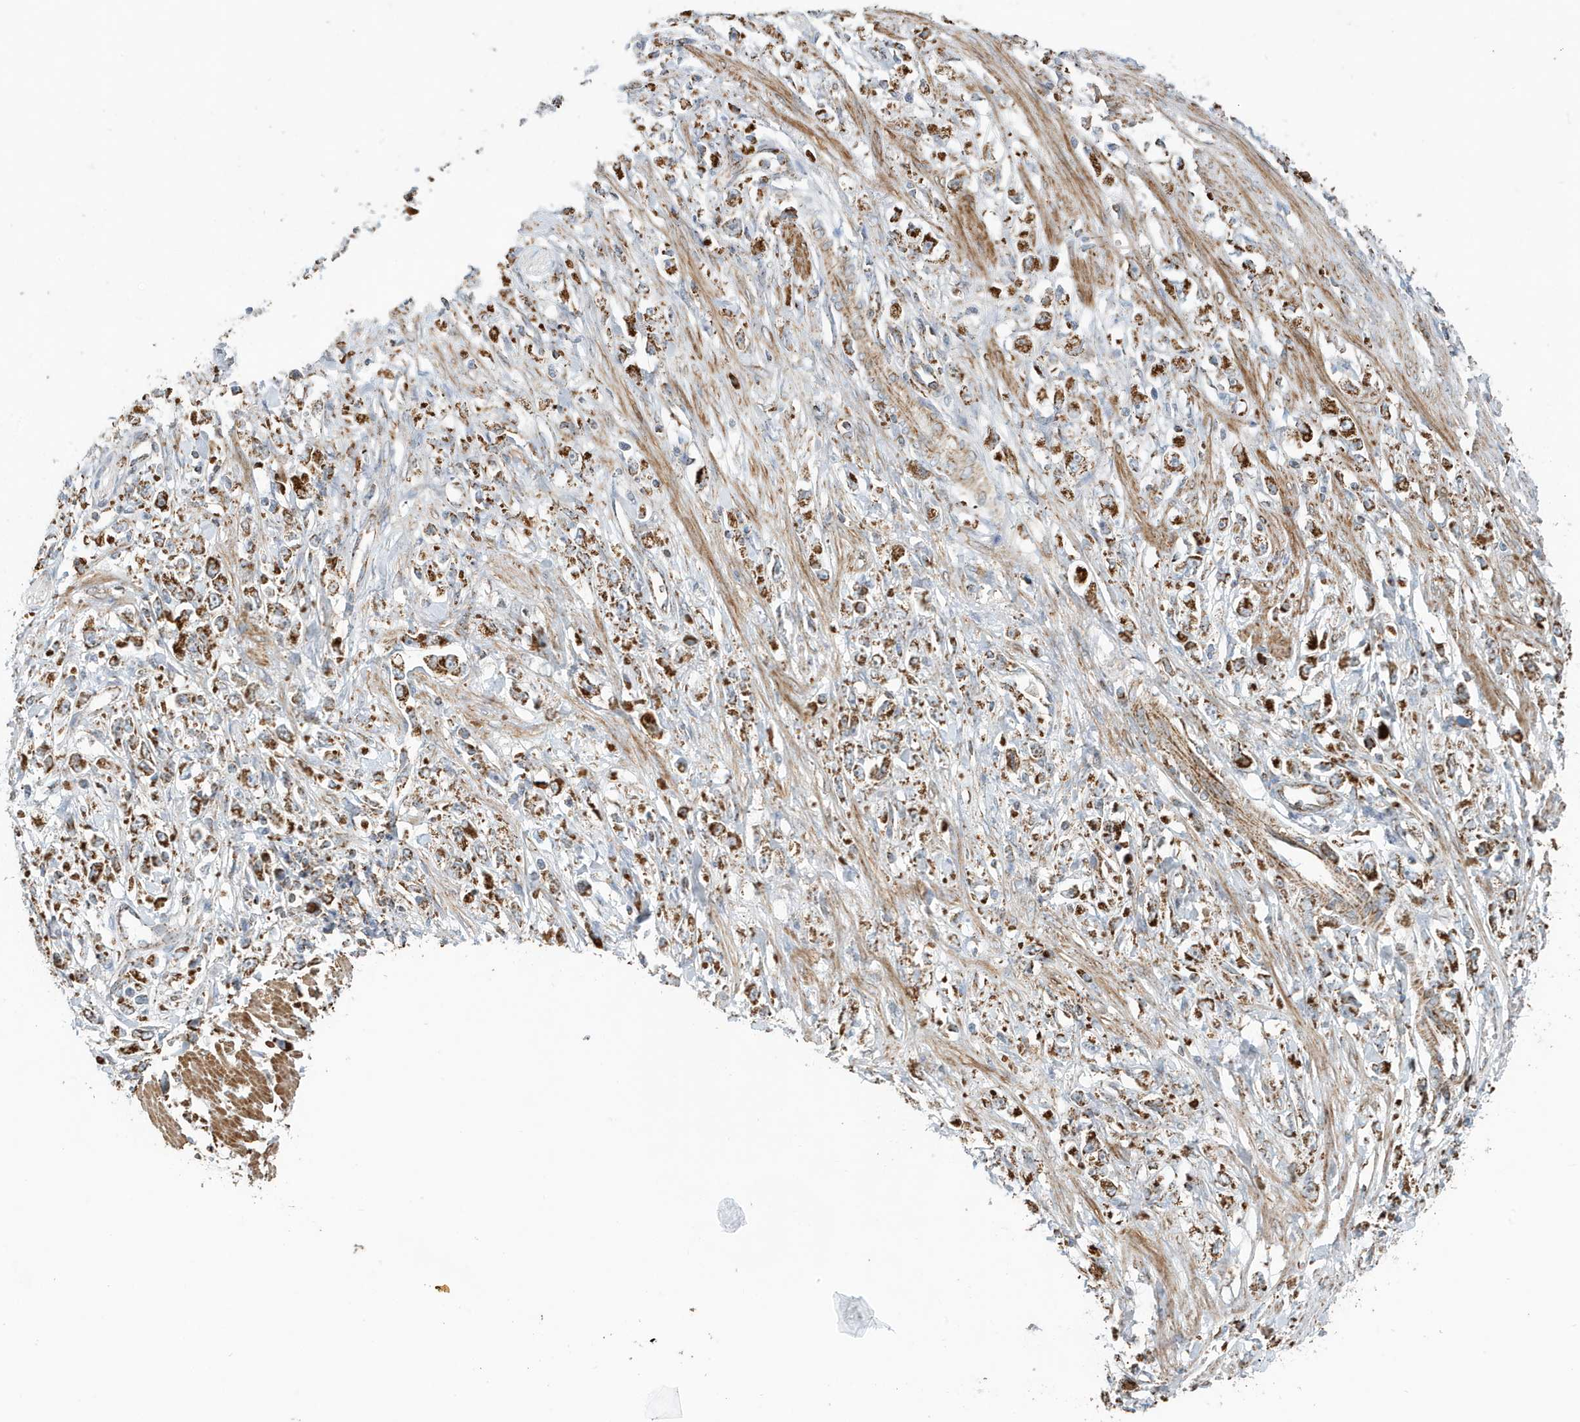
{"staining": {"intensity": "strong", "quantity": ">75%", "location": "cytoplasmic/membranous"}, "tissue": "stomach cancer", "cell_type": "Tumor cells", "image_type": "cancer", "snomed": [{"axis": "morphology", "description": "Adenocarcinoma, NOS"}, {"axis": "topography", "description": "Stomach"}], "caption": "Strong cytoplasmic/membranous staining for a protein is appreciated in approximately >75% of tumor cells of stomach cancer (adenocarcinoma) using immunohistochemistry.", "gene": "MAN1A1", "patient": {"sex": "female", "age": 59}}